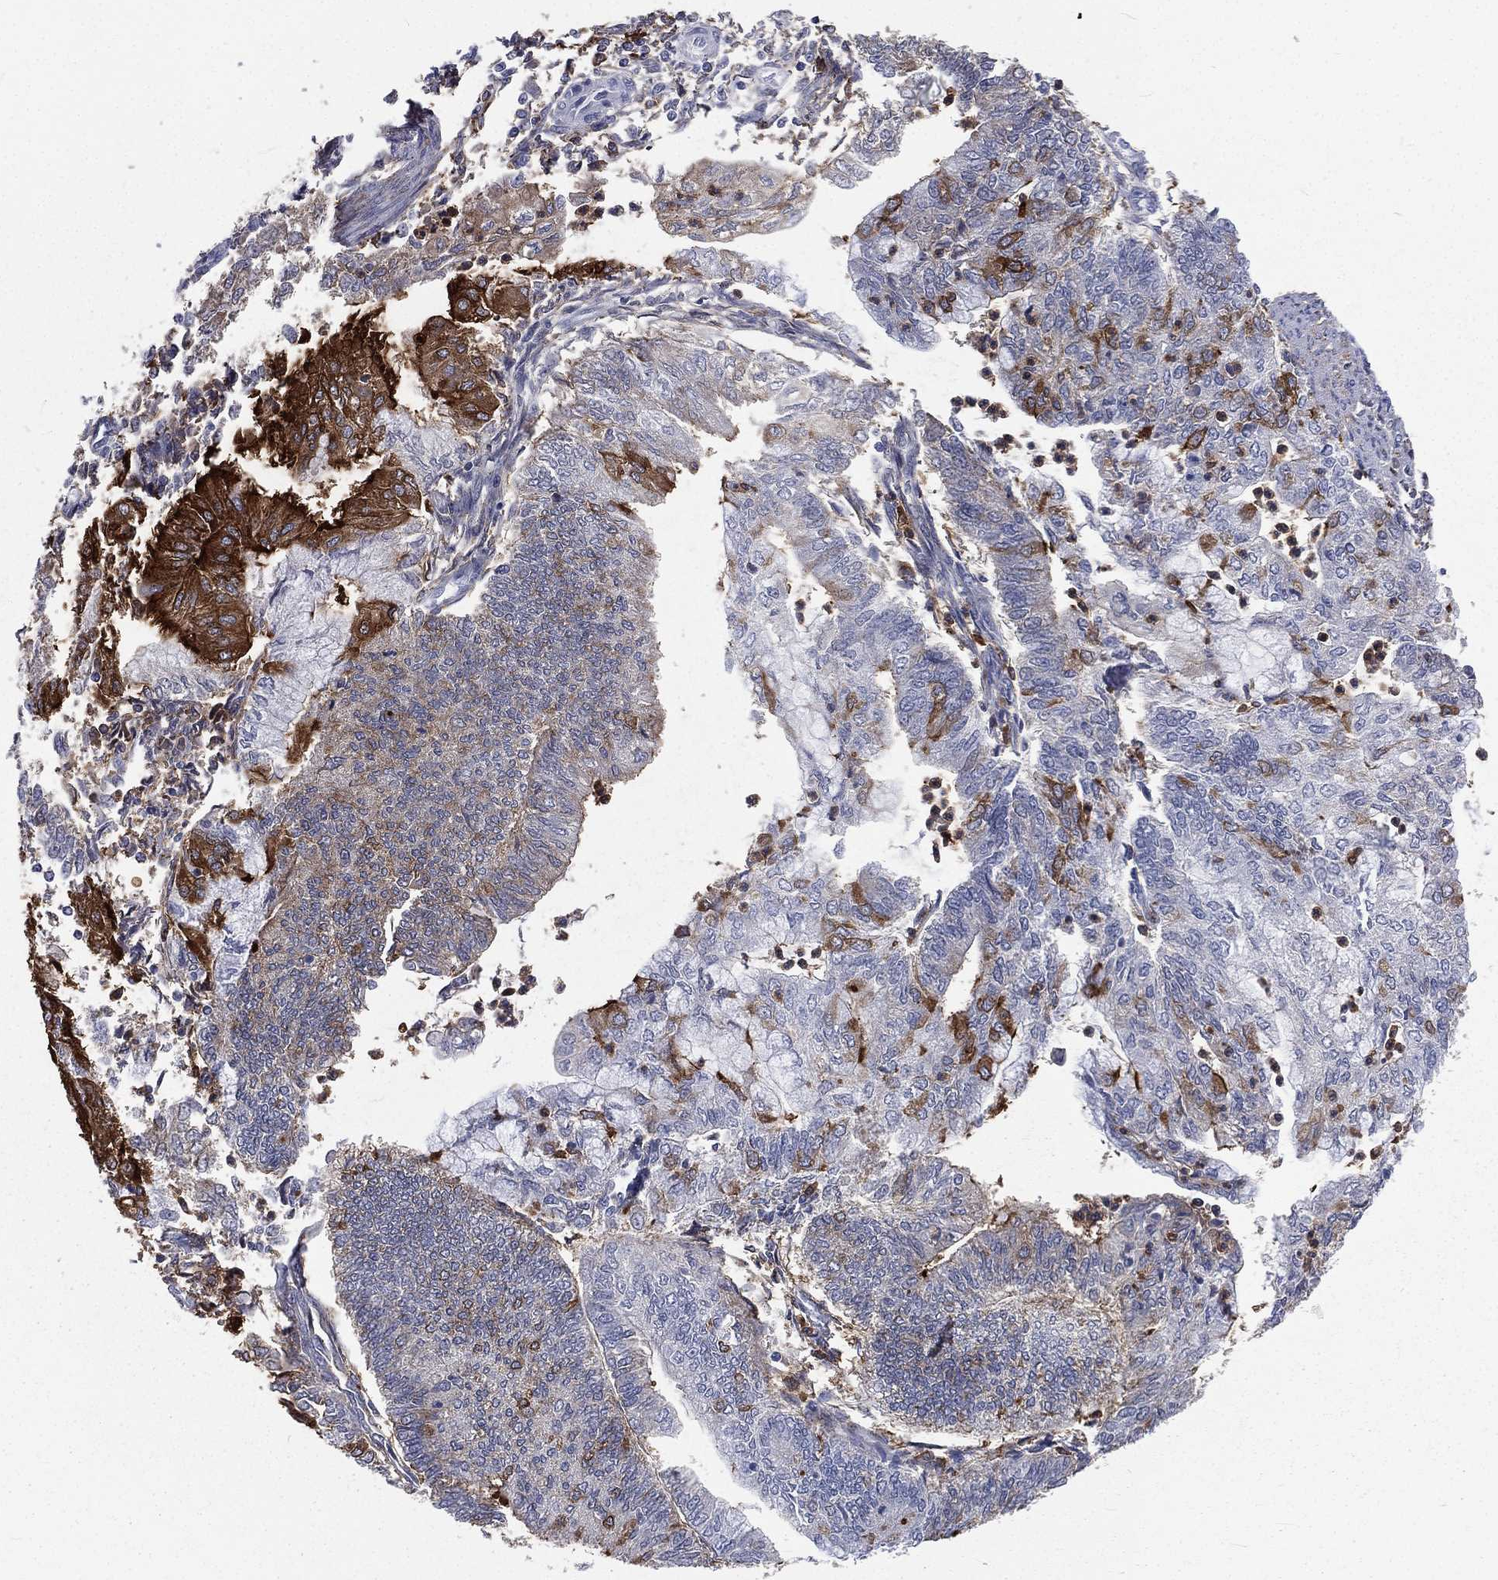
{"staining": {"intensity": "strong", "quantity": "<25%", "location": "cytoplasmic/membranous"}, "tissue": "endometrial cancer", "cell_type": "Tumor cells", "image_type": "cancer", "snomed": [{"axis": "morphology", "description": "Adenocarcinoma, NOS"}, {"axis": "topography", "description": "Endometrium"}], "caption": "Protein analysis of adenocarcinoma (endometrial) tissue demonstrates strong cytoplasmic/membranous positivity in about <25% of tumor cells.", "gene": "BASP1", "patient": {"sex": "female", "age": 59}}